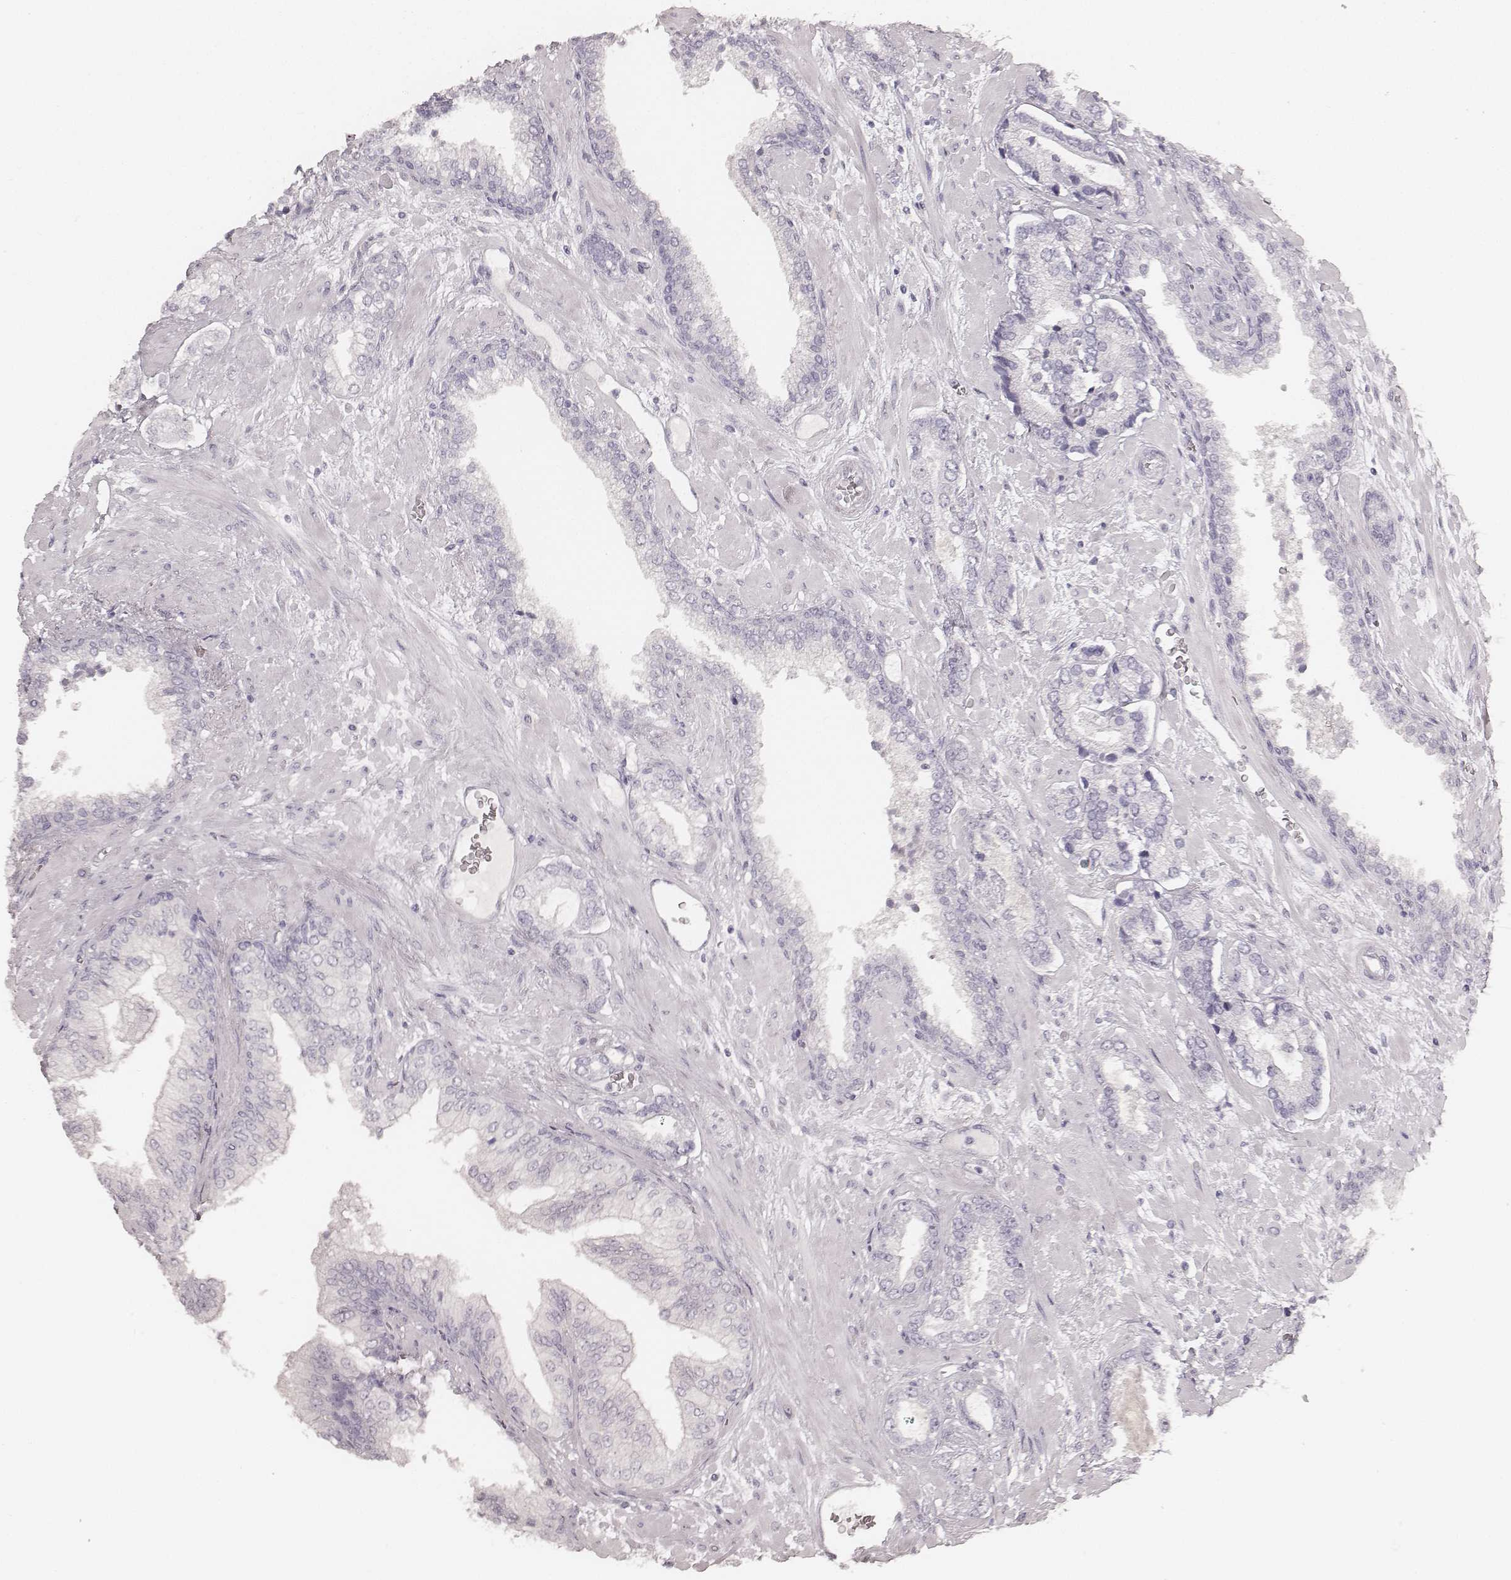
{"staining": {"intensity": "negative", "quantity": "none", "location": "none"}, "tissue": "prostate cancer", "cell_type": "Tumor cells", "image_type": "cancer", "snomed": [{"axis": "morphology", "description": "Adenocarcinoma, Low grade"}, {"axis": "topography", "description": "Prostate"}], "caption": "IHC photomicrograph of prostate cancer stained for a protein (brown), which shows no positivity in tumor cells.", "gene": "KRT26", "patient": {"sex": "male", "age": 61}}